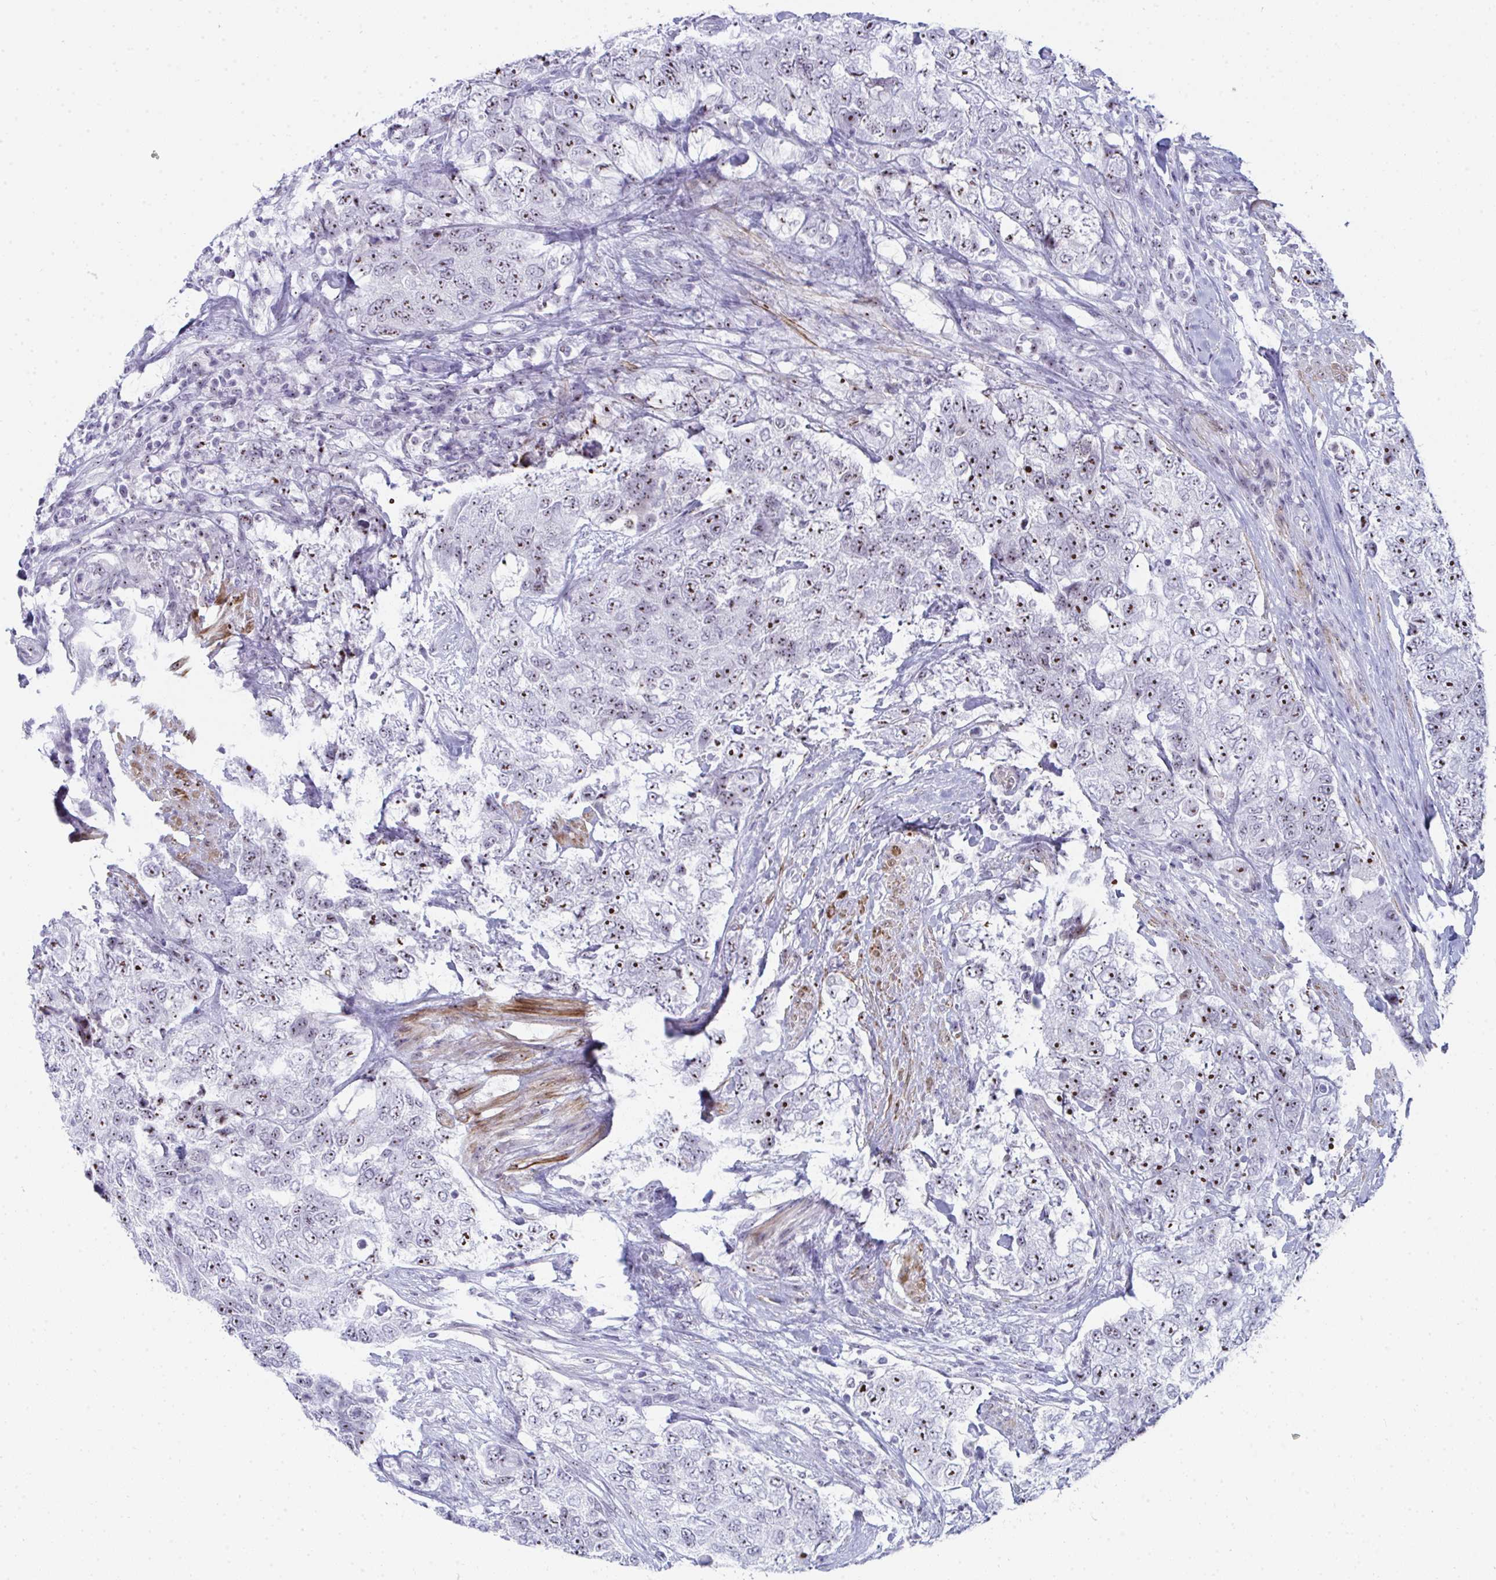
{"staining": {"intensity": "moderate", "quantity": ">75%", "location": "nuclear"}, "tissue": "urothelial cancer", "cell_type": "Tumor cells", "image_type": "cancer", "snomed": [{"axis": "morphology", "description": "Urothelial carcinoma, High grade"}, {"axis": "topography", "description": "Urinary bladder"}], "caption": "Tumor cells reveal medium levels of moderate nuclear expression in about >75% of cells in human high-grade urothelial carcinoma. (Stains: DAB in brown, nuclei in blue, Microscopy: brightfield microscopy at high magnification).", "gene": "NOP10", "patient": {"sex": "female", "age": 78}}